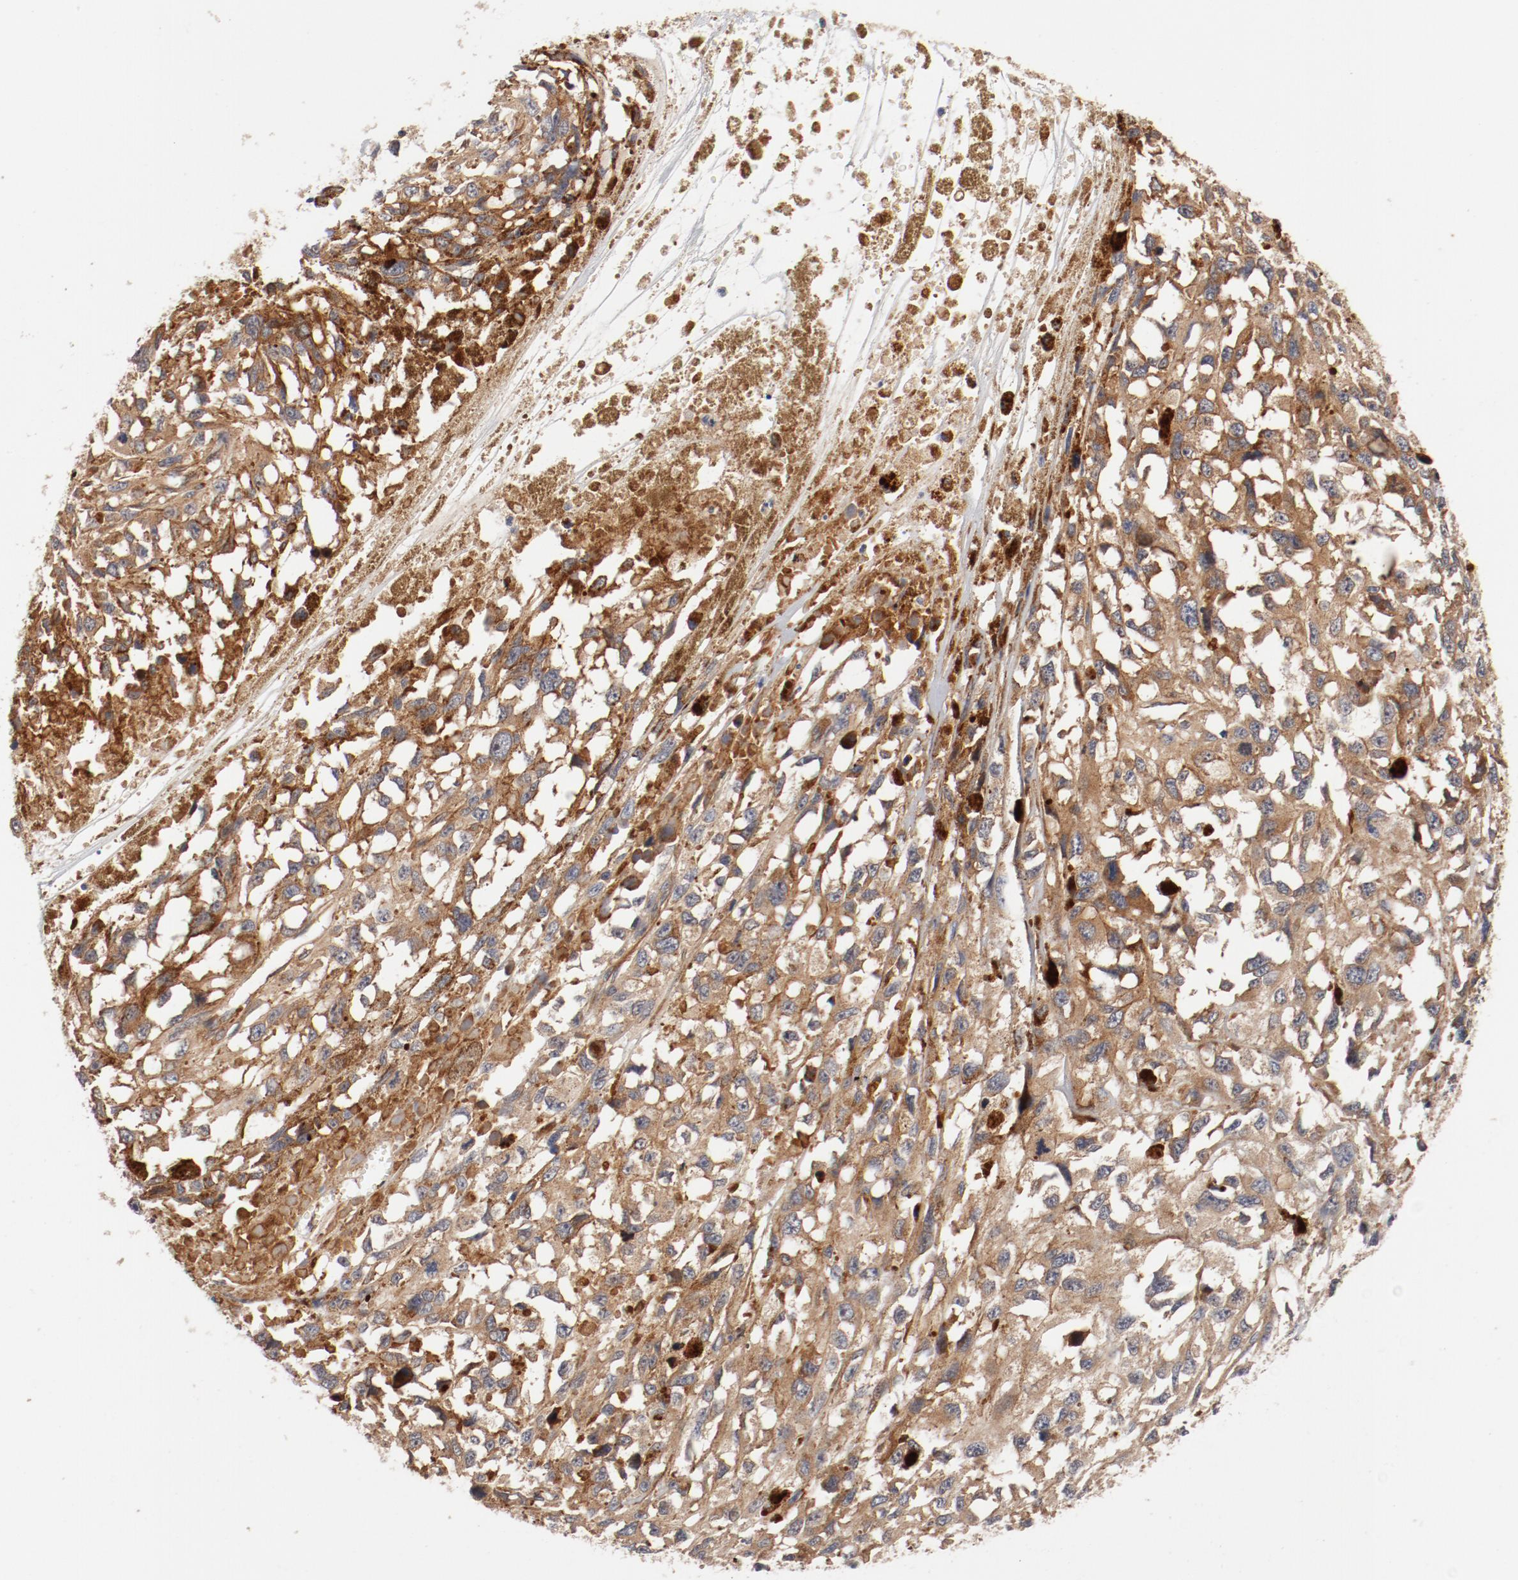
{"staining": {"intensity": "moderate", "quantity": ">75%", "location": "cytoplasmic/membranous"}, "tissue": "melanoma", "cell_type": "Tumor cells", "image_type": "cancer", "snomed": [{"axis": "morphology", "description": "Malignant melanoma, Metastatic site"}, {"axis": "topography", "description": "Lymph node"}], "caption": "Moderate cytoplasmic/membranous expression for a protein is identified in approximately >75% of tumor cells of malignant melanoma (metastatic site) using IHC.", "gene": "PITPNM2", "patient": {"sex": "male", "age": 59}}